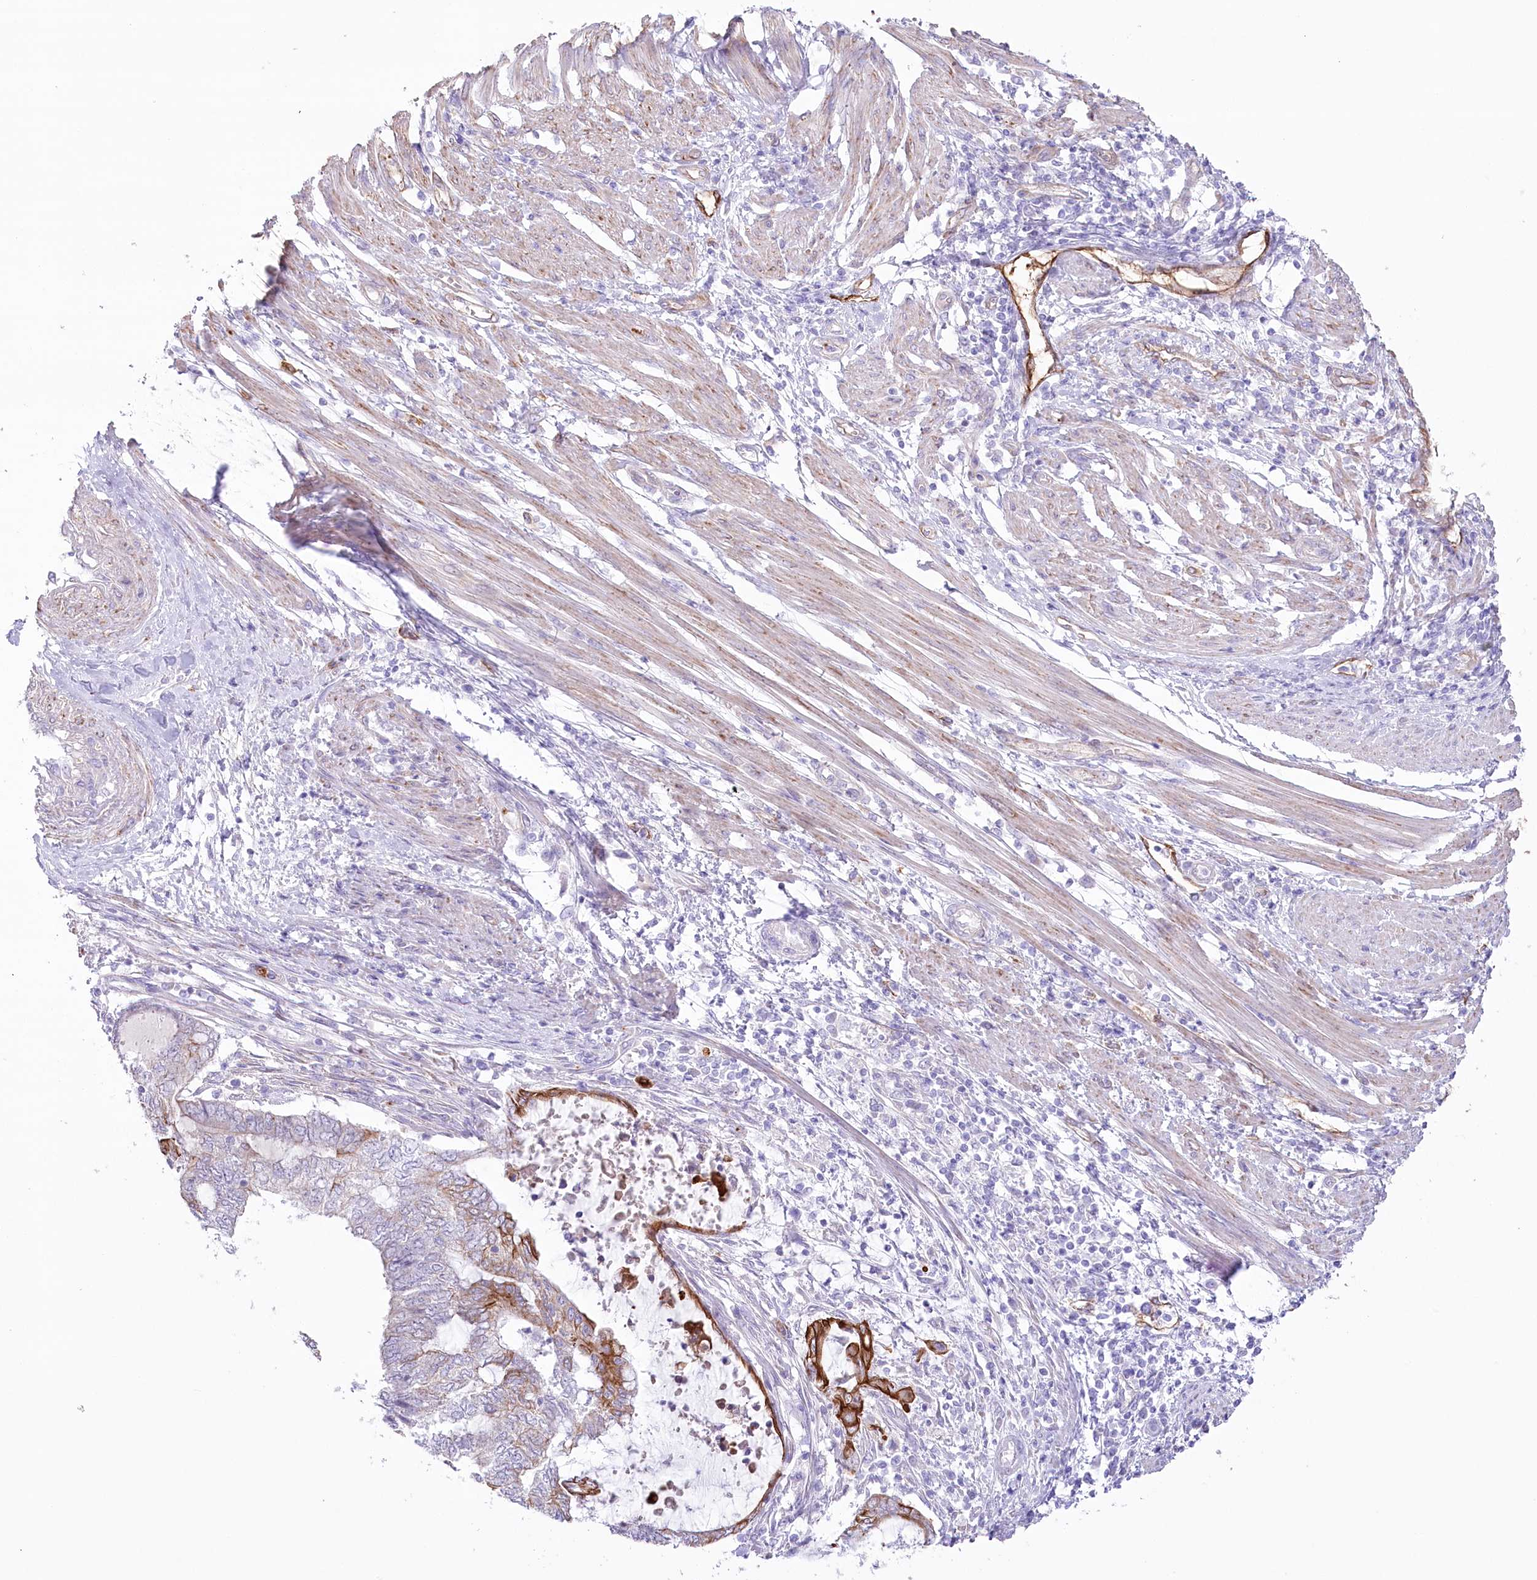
{"staining": {"intensity": "strong", "quantity": "<25%", "location": "cytoplasmic/membranous"}, "tissue": "endometrial cancer", "cell_type": "Tumor cells", "image_type": "cancer", "snomed": [{"axis": "morphology", "description": "Adenocarcinoma, NOS"}, {"axis": "topography", "description": "Uterus"}, {"axis": "topography", "description": "Endometrium"}], "caption": "Adenocarcinoma (endometrial) stained with immunohistochemistry (IHC) demonstrates strong cytoplasmic/membranous expression in approximately <25% of tumor cells.", "gene": "SLC39A10", "patient": {"sex": "female", "age": 70}}